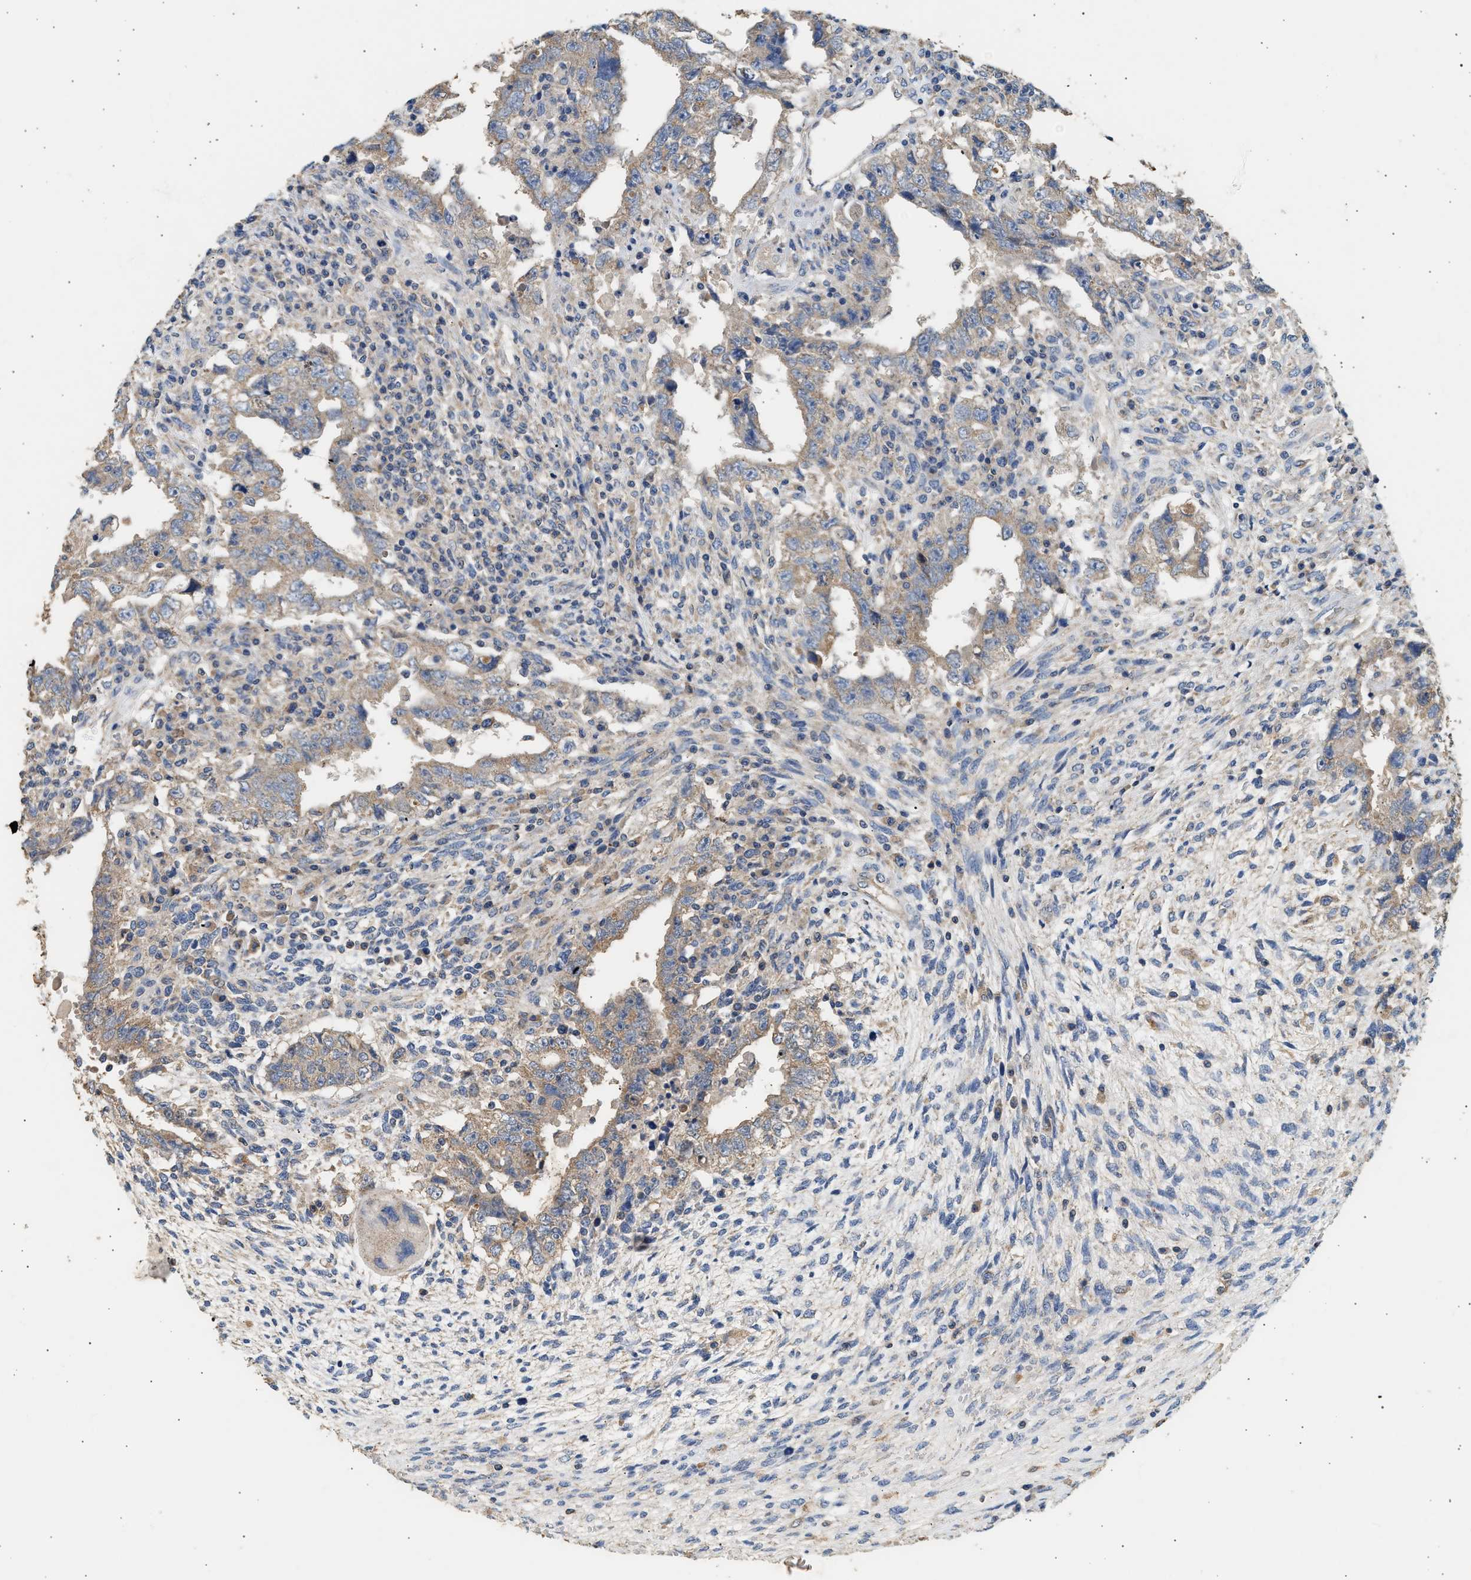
{"staining": {"intensity": "weak", "quantity": "25%-75%", "location": "cytoplasmic/membranous"}, "tissue": "testis cancer", "cell_type": "Tumor cells", "image_type": "cancer", "snomed": [{"axis": "morphology", "description": "Carcinoma, Embryonal, NOS"}, {"axis": "topography", "description": "Testis"}], "caption": "Testis embryonal carcinoma stained for a protein (brown) displays weak cytoplasmic/membranous positive expression in approximately 25%-75% of tumor cells.", "gene": "WDR31", "patient": {"sex": "male", "age": 26}}